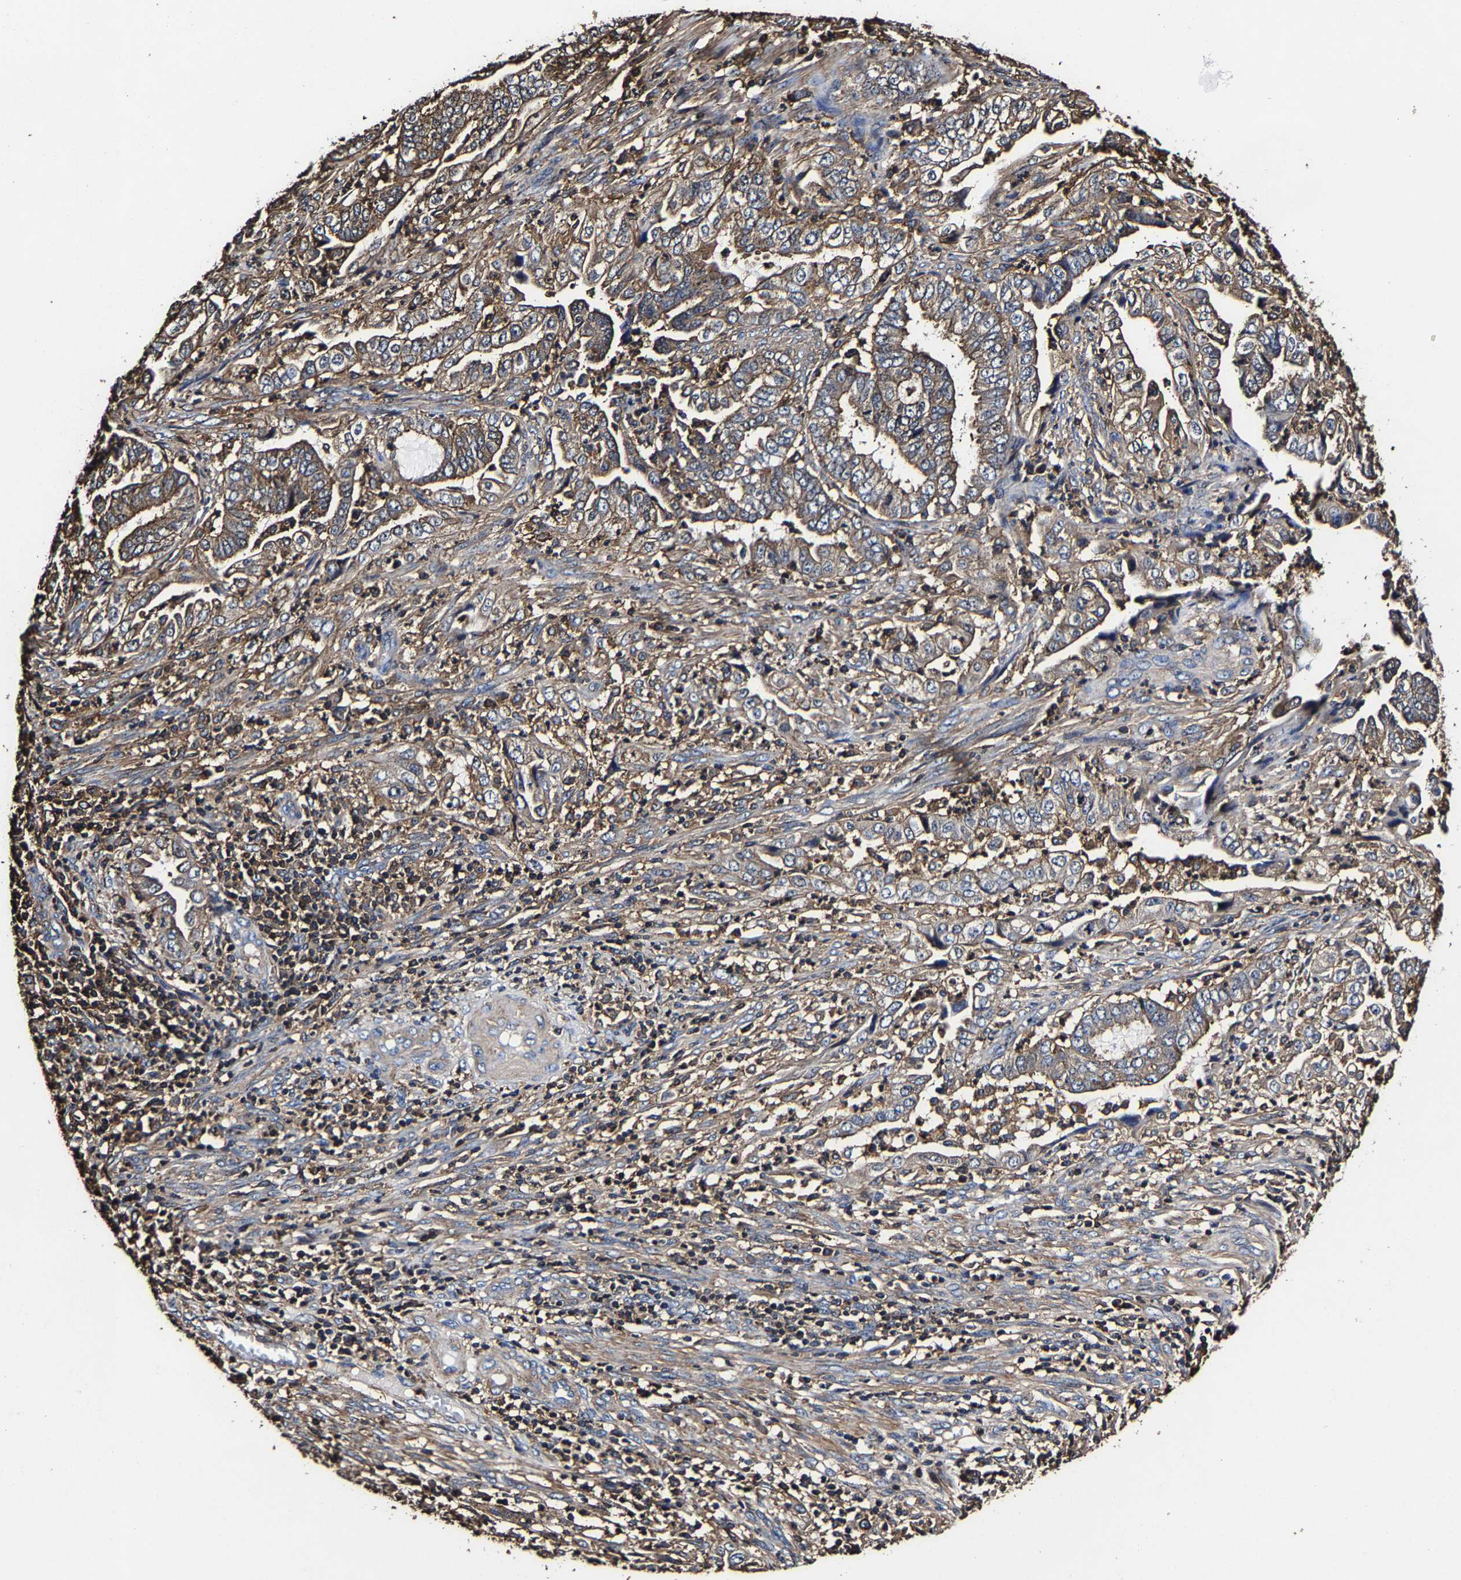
{"staining": {"intensity": "moderate", "quantity": ">75%", "location": "cytoplasmic/membranous"}, "tissue": "endometrial cancer", "cell_type": "Tumor cells", "image_type": "cancer", "snomed": [{"axis": "morphology", "description": "Adenocarcinoma, NOS"}, {"axis": "topography", "description": "Endometrium"}], "caption": "Immunohistochemical staining of adenocarcinoma (endometrial) demonstrates moderate cytoplasmic/membranous protein expression in about >75% of tumor cells.", "gene": "SSH3", "patient": {"sex": "female", "age": 51}}